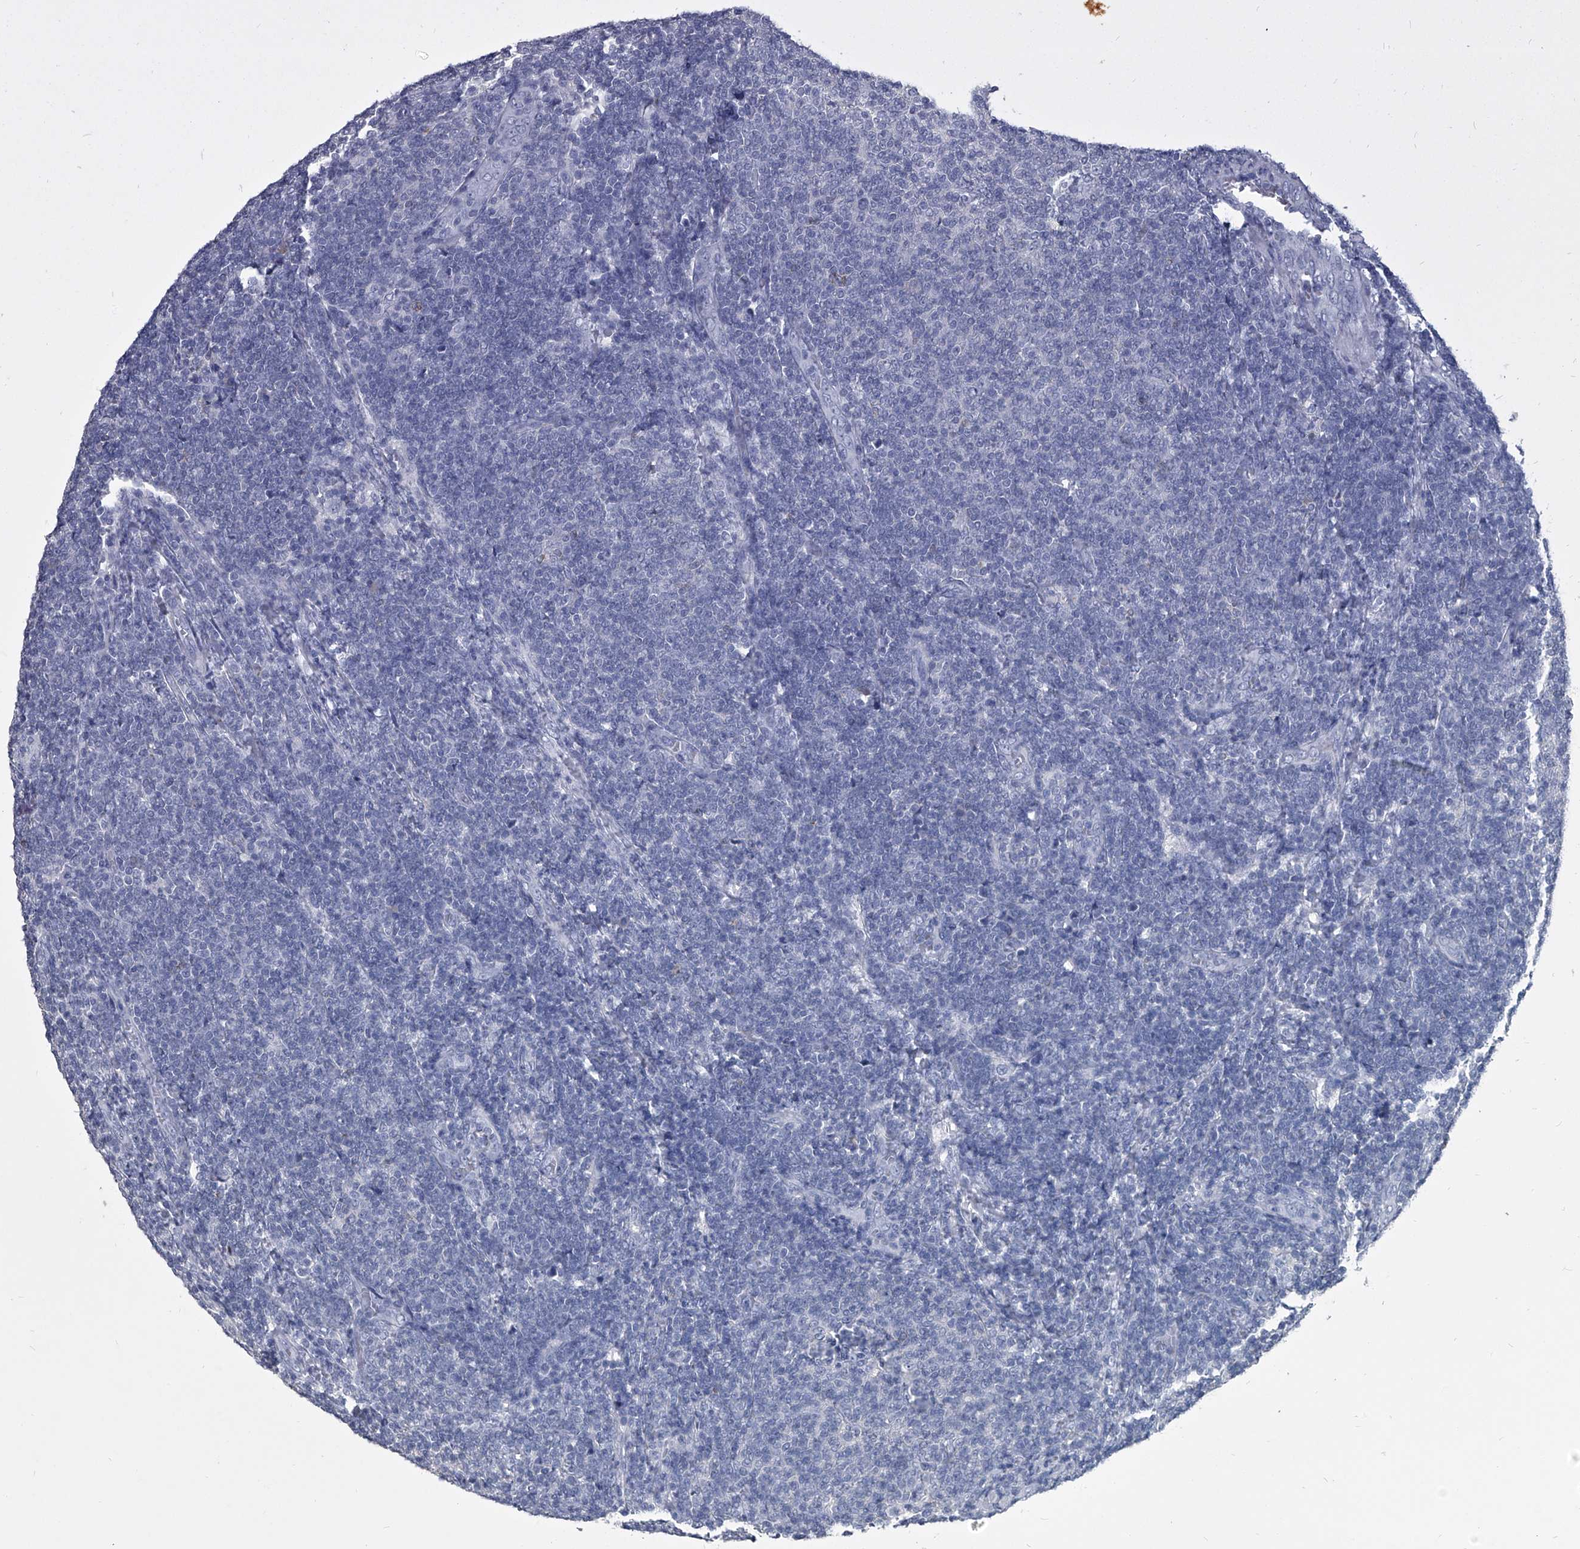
{"staining": {"intensity": "negative", "quantity": "none", "location": "none"}, "tissue": "lymphoma", "cell_type": "Tumor cells", "image_type": "cancer", "snomed": [{"axis": "morphology", "description": "Malignant lymphoma, non-Hodgkin's type, Low grade"}, {"axis": "topography", "description": "Lymph node"}], "caption": "Lymphoma stained for a protein using immunohistochemistry demonstrates no positivity tumor cells.", "gene": "BCAS1", "patient": {"sex": "male", "age": 66}}